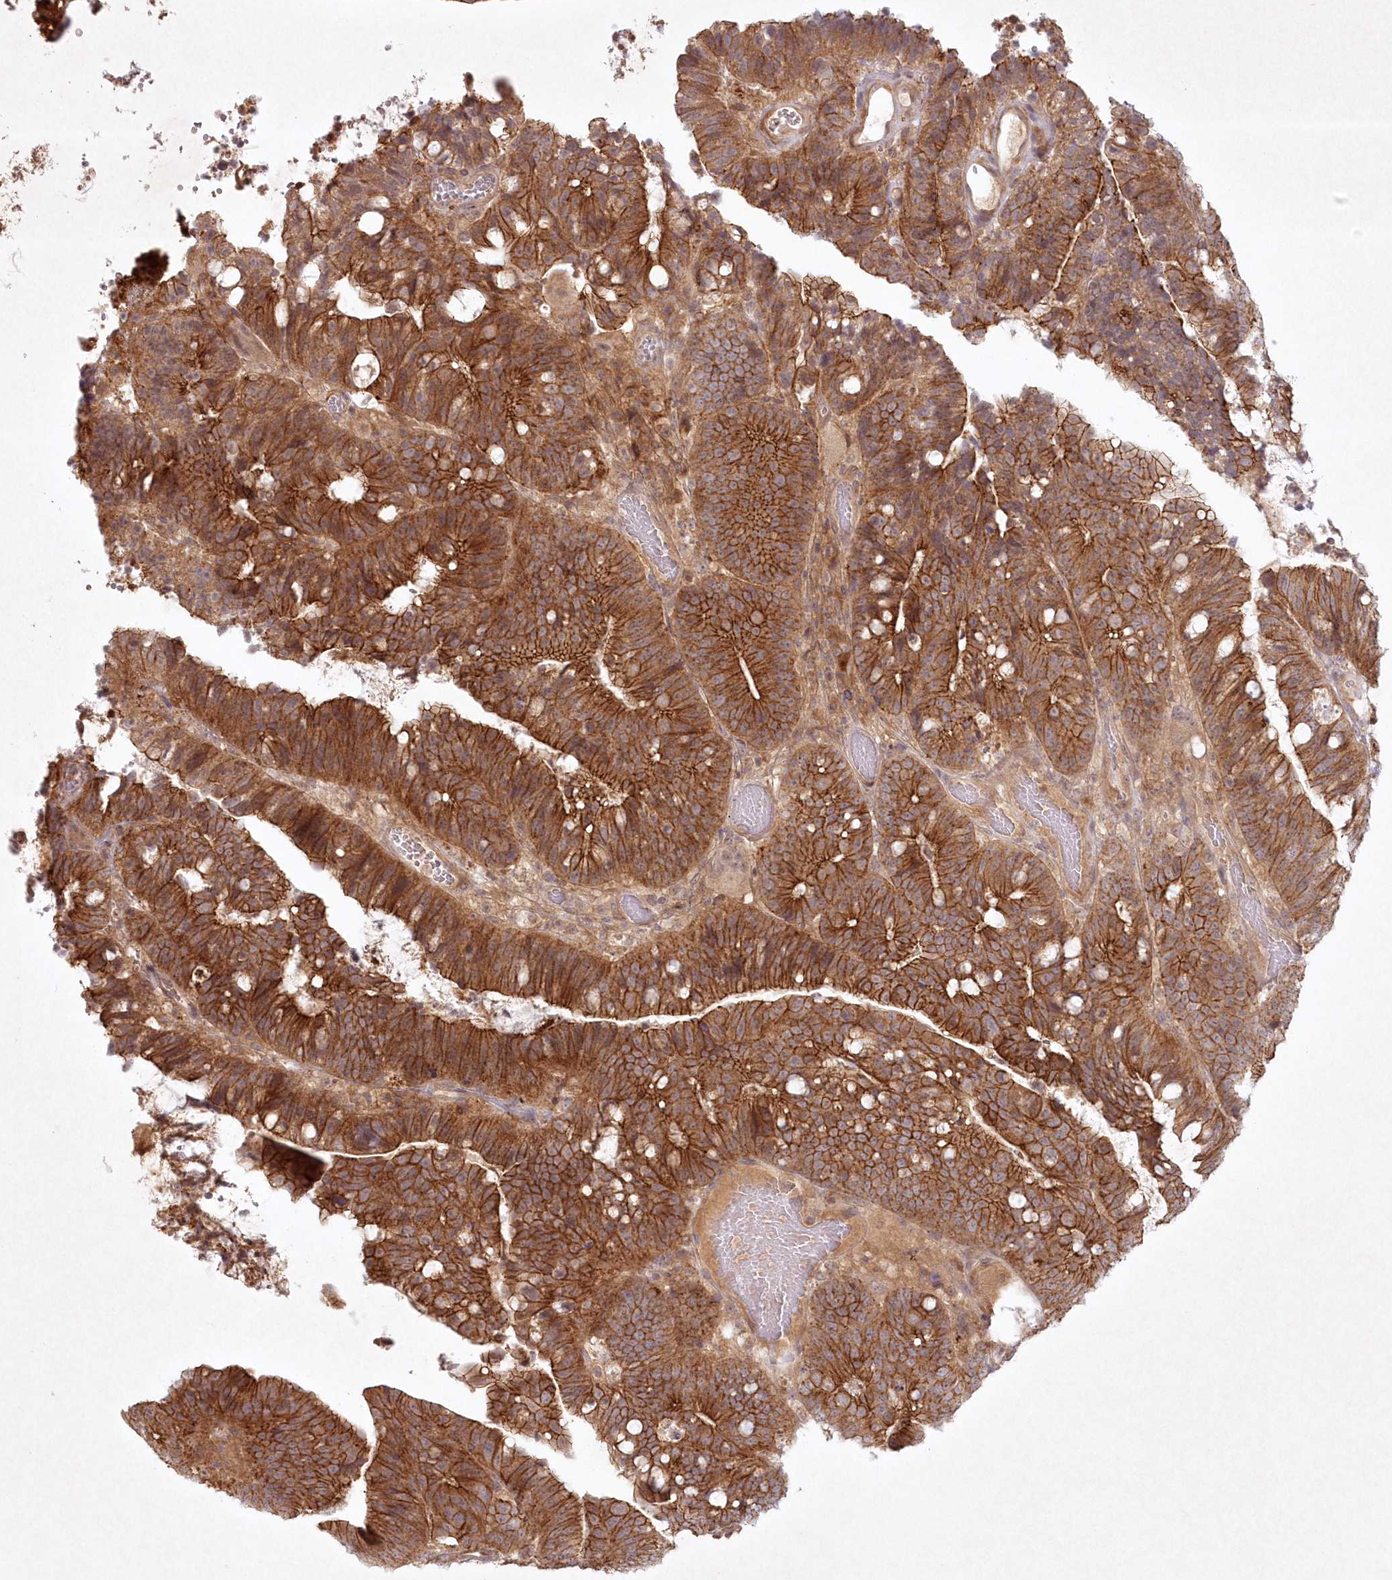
{"staining": {"intensity": "strong", "quantity": ">75%", "location": "cytoplasmic/membranous"}, "tissue": "colorectal cancer", "cell_type": "Tumor cells", "image_type": "cancer", "snomed": [{"axis": "morphology", "description": "Adenocarcinoma, NOS"}, {"axis": "topography", "description": "Colon"}], "caption": "Immunohistochemistry (DAB) staining of human adenocarcinoma (colorectal) reveals strong cytoplasmic/membranous protein staining in approximately >75% of tumor cells.", "gene": "TOGARAM2", "patient": {"sex": "female", "age": 66}}